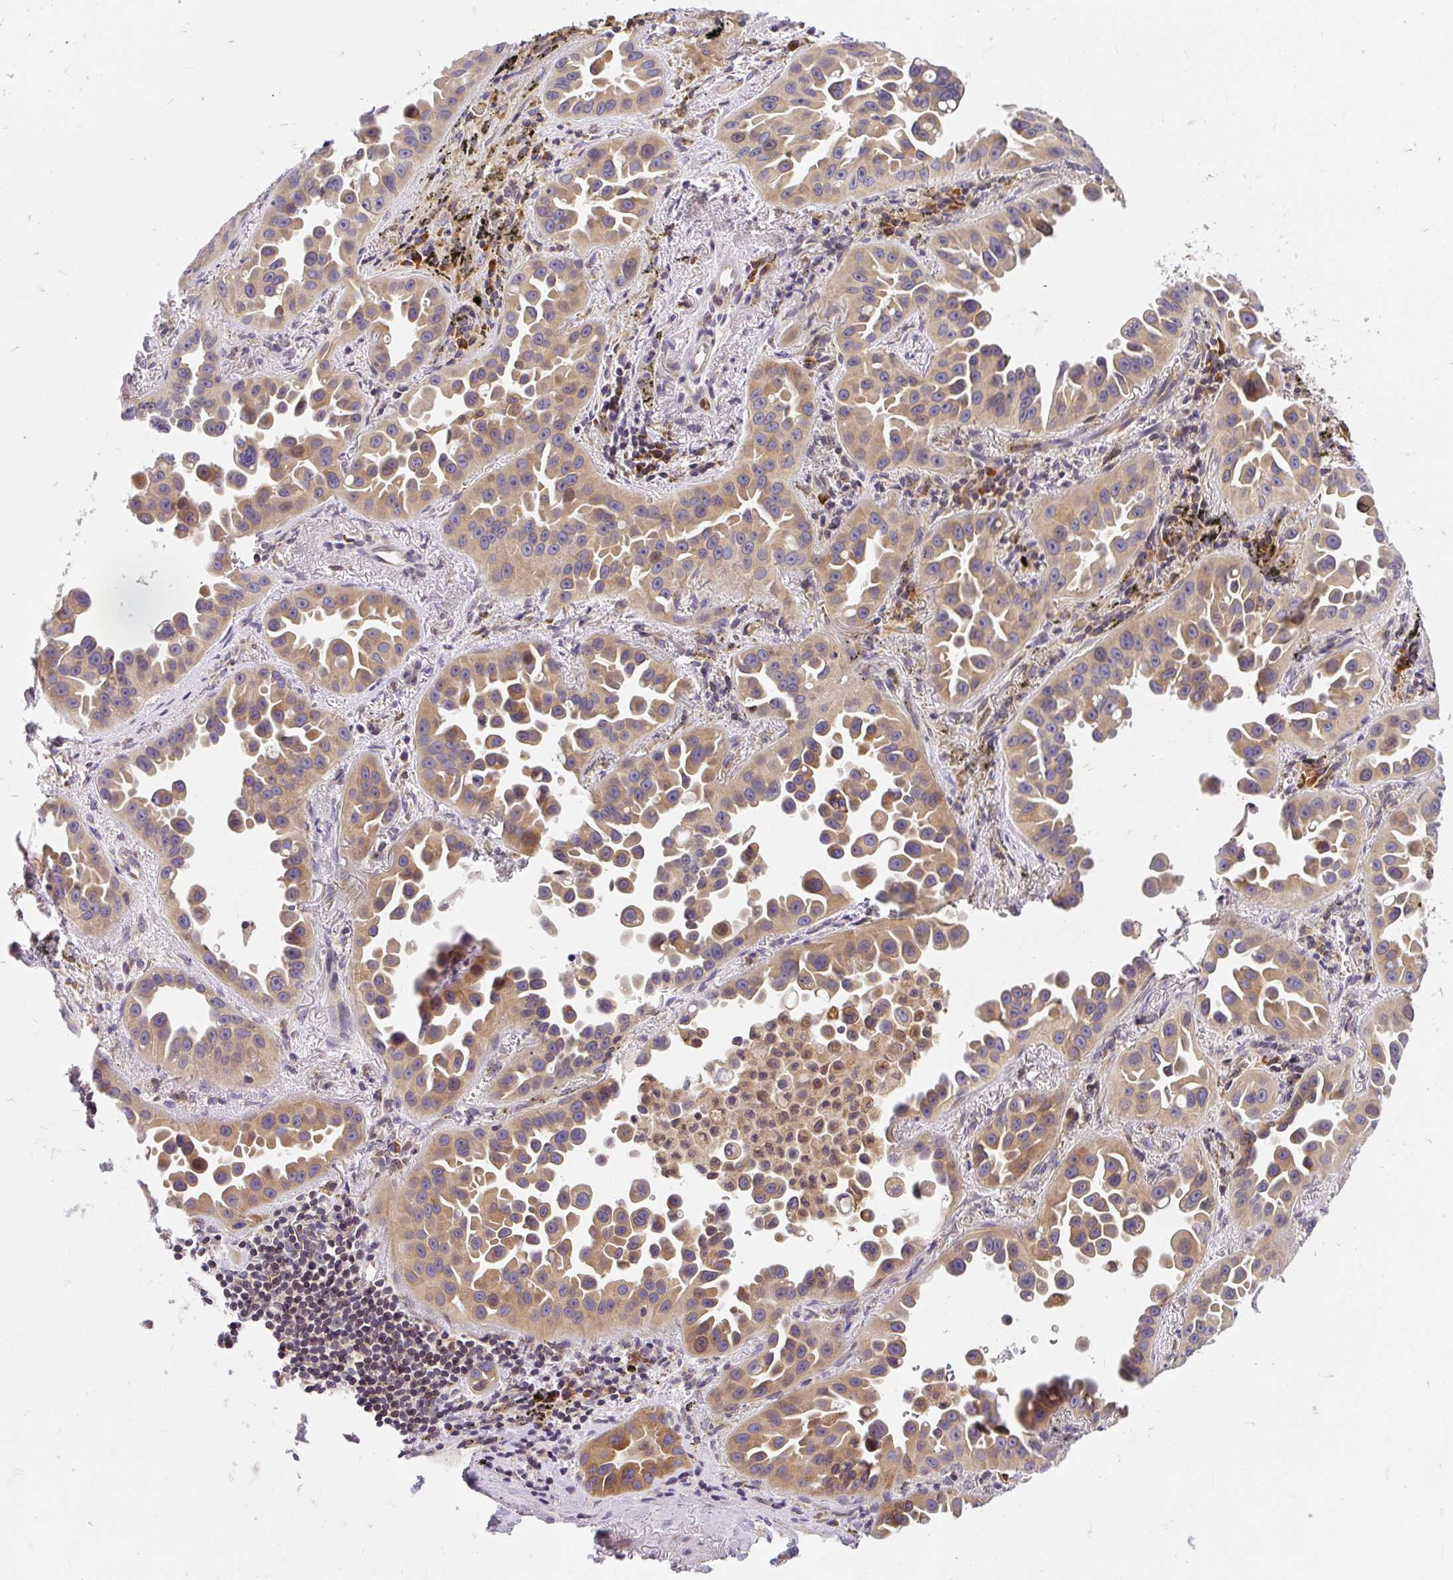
{"staining": {"intensity": "moderate", "quantity": ">75%", "location": "cytoplasmic/membranous"}, "tissue": "lung cancer", "cell_type": "Tumor cells", "image_type": "cancer", "snomed": [{"axis": "morphology", "description": "Adenocarcinoma, NOS"}, {"axis": "topography", "description": "Lung"}], "caption": "Immunohistochemistry (DAB) staining of human lung cancer (adenocarcinoma) exhibits moderate cytoplasmic/membranous protein staining in approximately >75% of tumor cells.", "gene": "CYP20A1", "patient": {"sex": "male", "age": 68}}